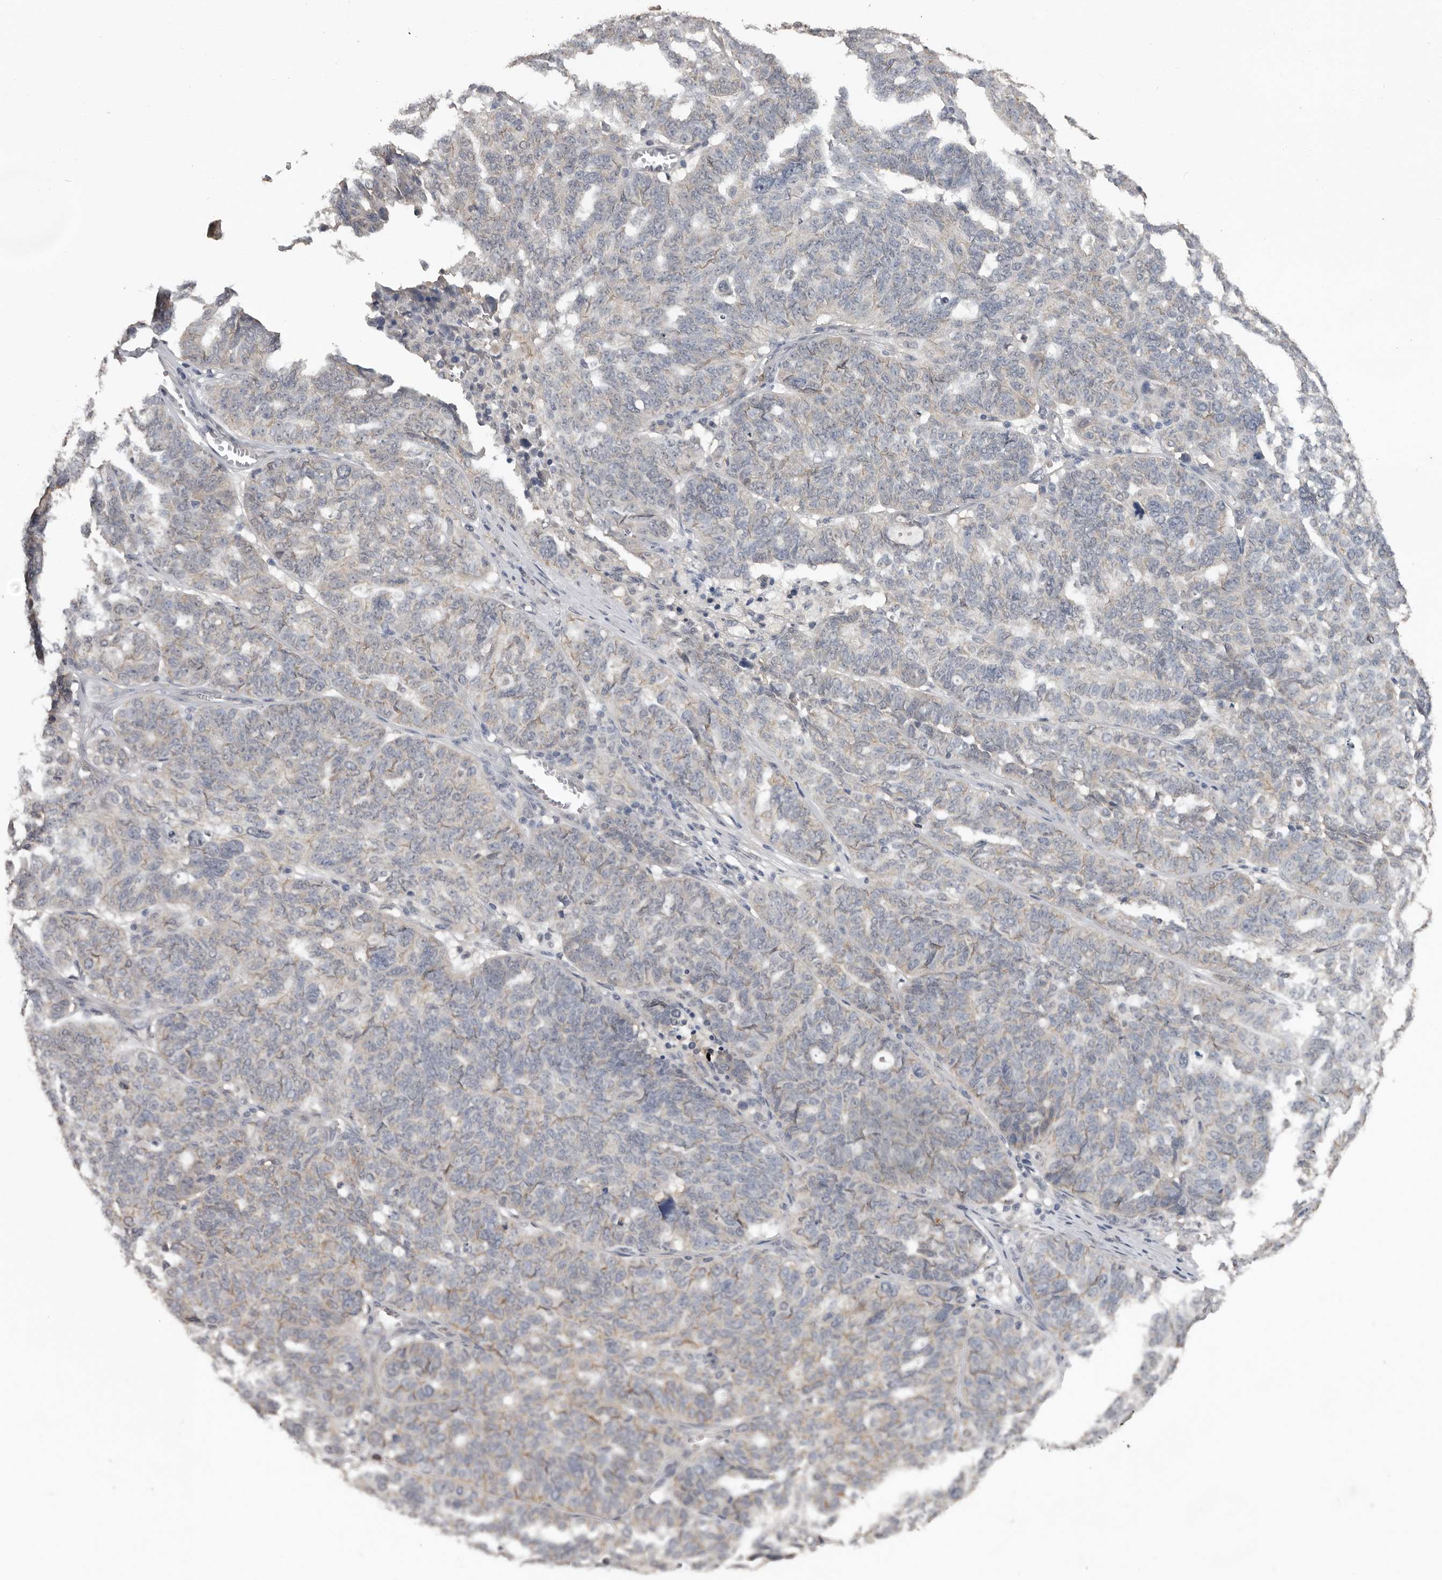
{"staining": {"intensity": "weak", "quantity": "<25%", "location": "cytoplasmic/membranous"}, "tissue": "ovarian cancer", "cell_type": "Tumor cells", "image_type": "cancer", "snomed": [{"axis": "morphology", "description": "Cystadenocarcinoma, serous, NOS"}, {"axis": "topography", "description": "Ovary"}], "caption": "IHC micrograph of human ovarian cancer (serous cystadenocarcinoma) stained for a protein (brown), which shows no expression in tumor cells.", "gene": "MTF1", "patient": {"sex": "female", "age": 59}}